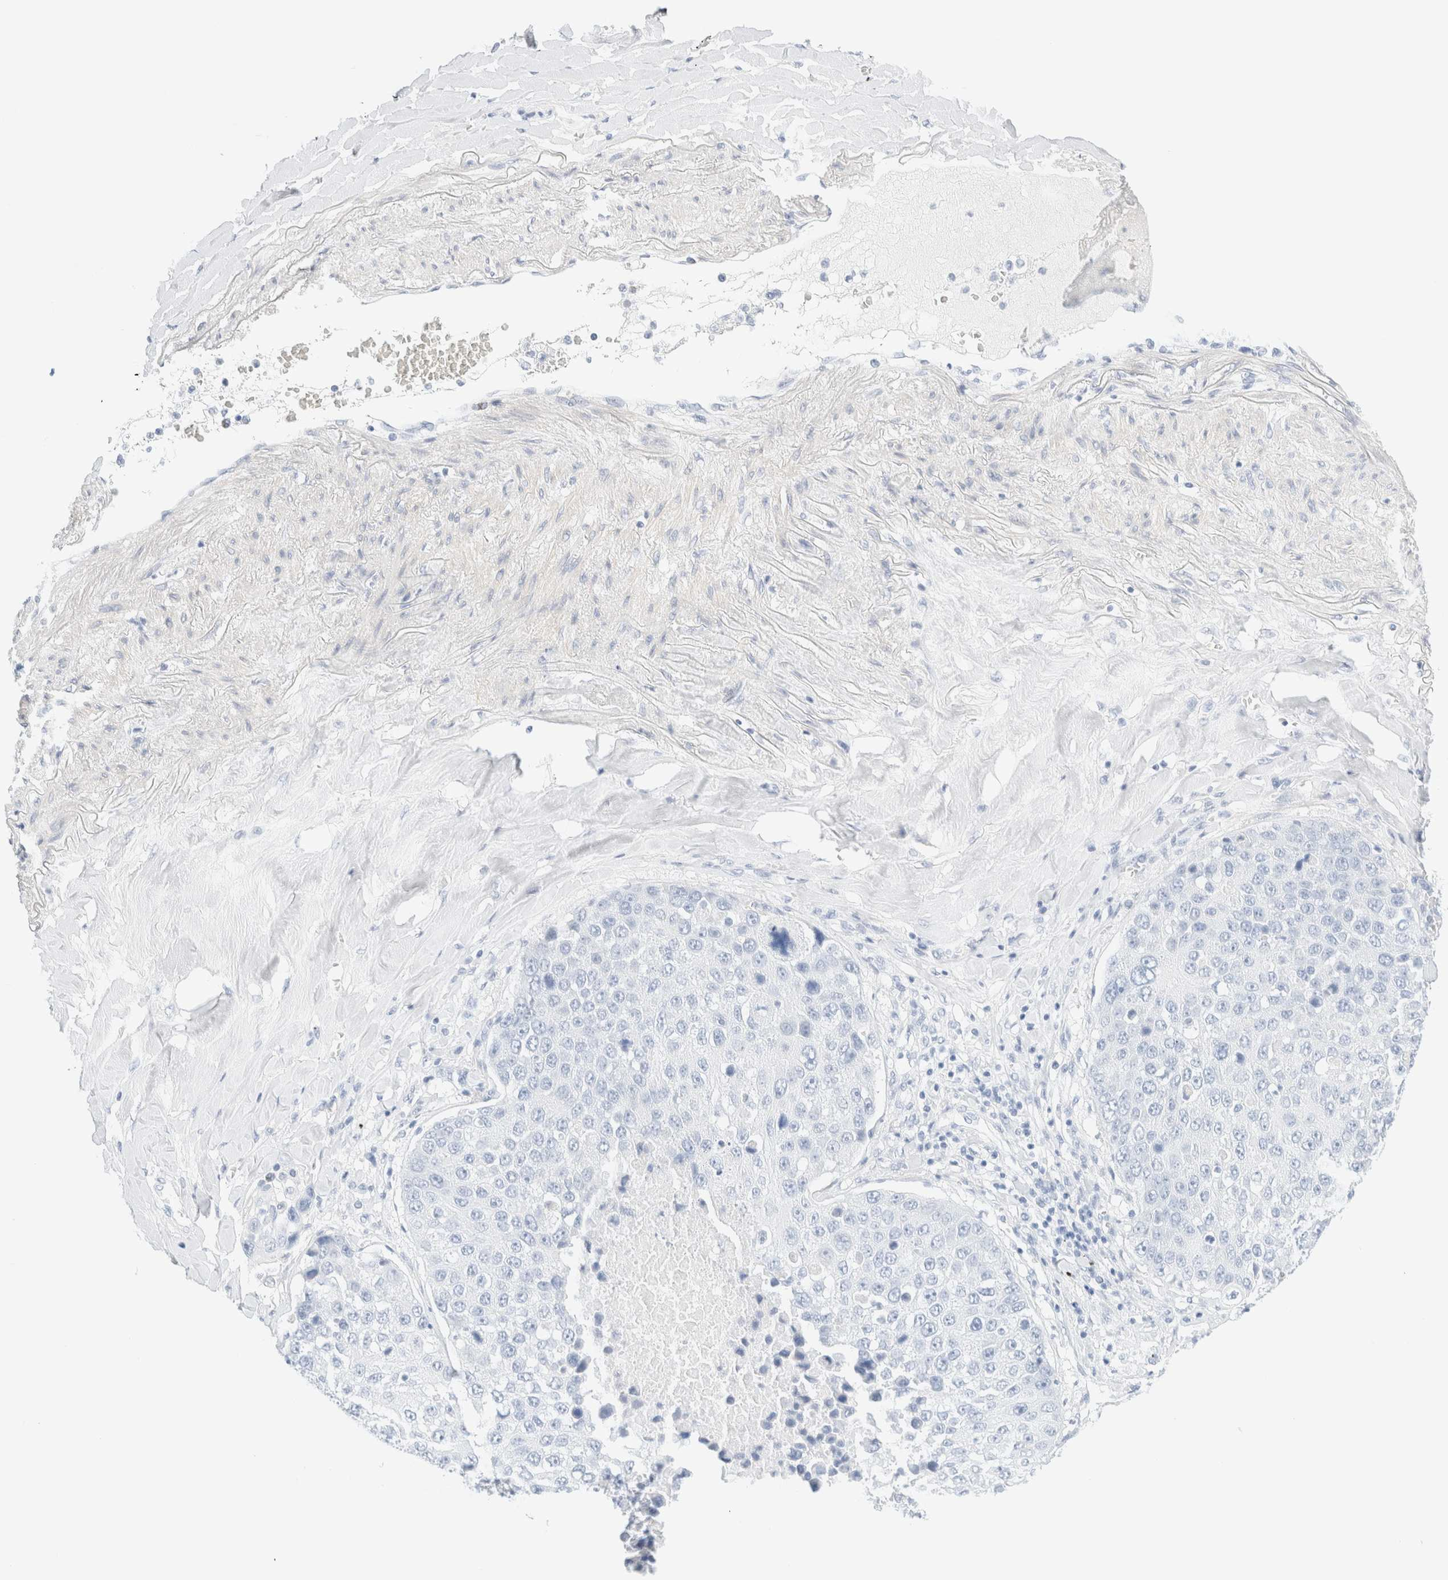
{"staining": {"intensity": "negative", "quantity": "none", "location": "none"}, "tissue": "lung cancer", "cell_type": "Tumor cells", "image_type": "cancer", "snomed": [{"axis": "morphology", "description": "Squamous cell carcinoma, NOS"}, {"axis": "topography", "description": "Lung"}], "caption": "High magnification brightfield microscopy of squamous cell carcinoma (lung) stained with DAB (brown) and counterstained with hematoxylin (blue): tumor cells show no significant expression. (DAB immunohistochemistry with hematoxylin counter stain).", "gene": "DPYS", "patient": {"sex": "male", "age": 61}}